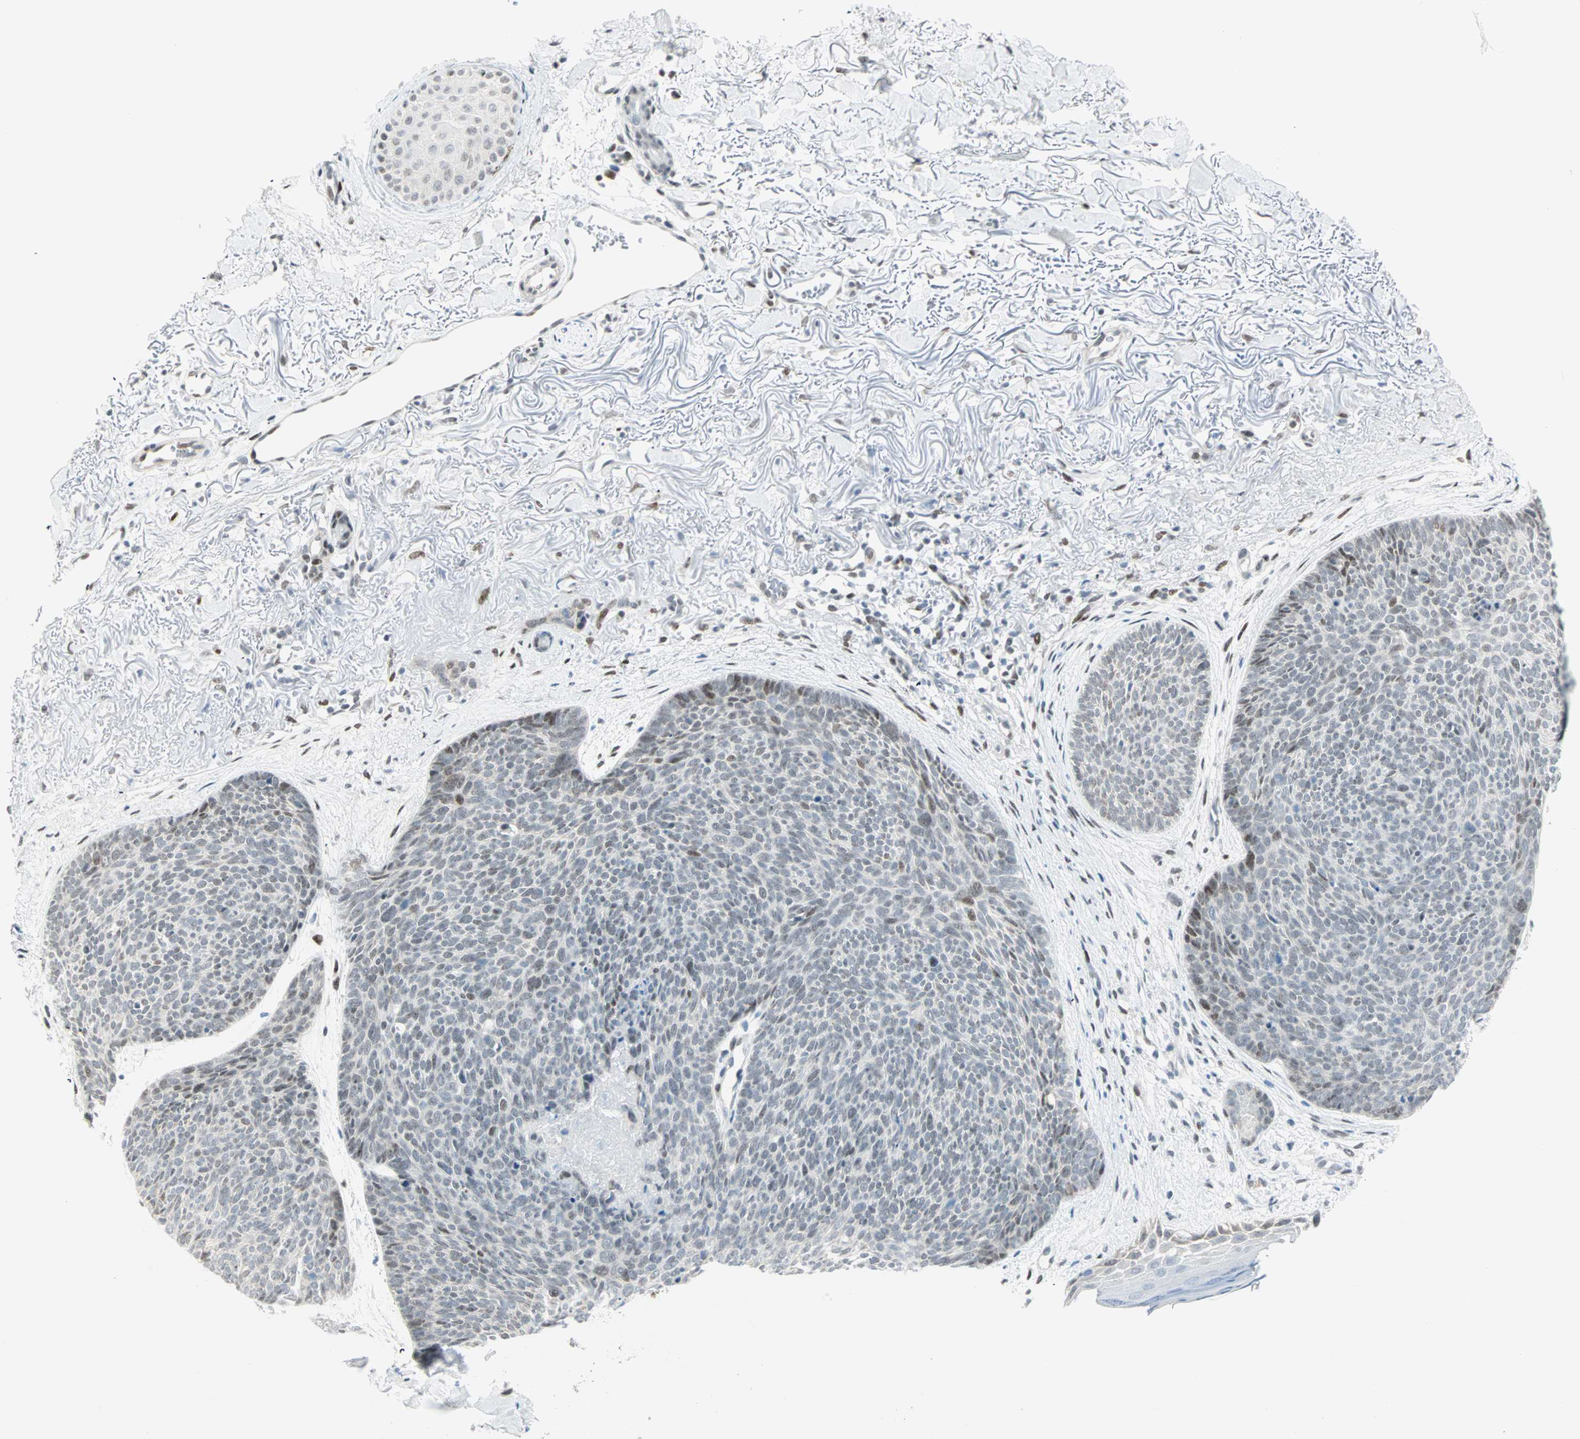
{"staining": {"intensity": "moderate", "quantity": "<25%", "location": "nuclear"}, "tissue": "skin cancer", "cell_type": "Tumor cells", "image_type": "cancer", "snomed": [{"axis": "morphology", "description": "Normal tissue, NOS"}, {"axis": "morphology", "description": "Basal cell carcinoma"}, {"axis": "topography", "description": "Skin"}], "caption": "High-power microscopy captured an immunohistochemistry (IHC) photomicrograph of skin cancer (basal cell carcinoma), revealing moderate nuclear staining in about <25% of tumor cells.", "gene": "PKNOX1", "patient": {"sex": "female", "age": 70}}